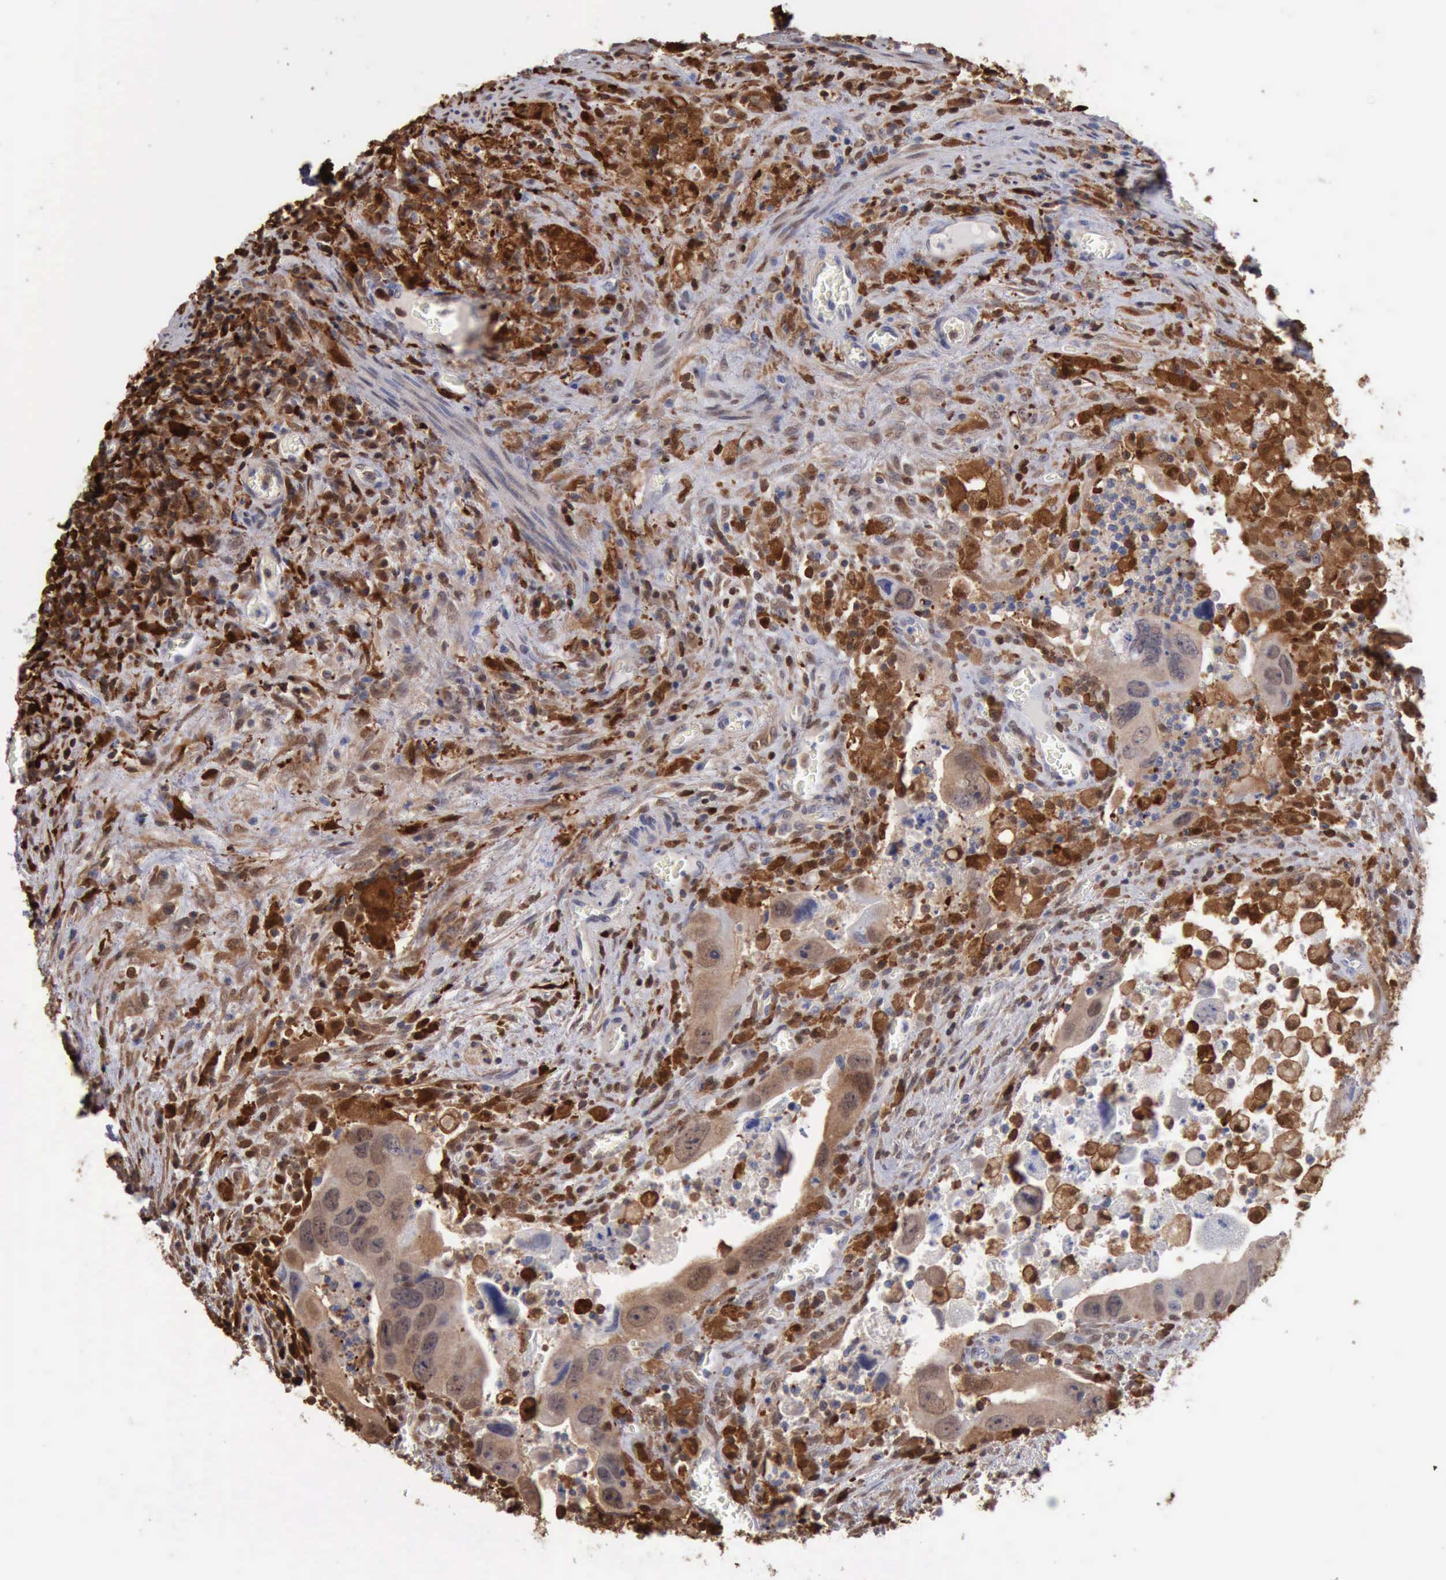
{"staining": {"intensity": "weak", "quantity": ">75%", "location": "cytoplasmic/membranous"}, "tissue": "colorectal cancer", "cell_type": "Tumor cells", "image_type": "cancer", "snomed": [{"axis": "morphology", "description": "Adenocarcinoma, NOS"}, {"axis": "topography", "description": "Rectum"}], "caption": "IHC of adenocarcinoma (colorectal) exhibits low levels of weak cytoplasmic/membranous staining in about >75% of tumor cells.", "gene": "STAT1", "patient": {"sex": "male", "age": 70}}